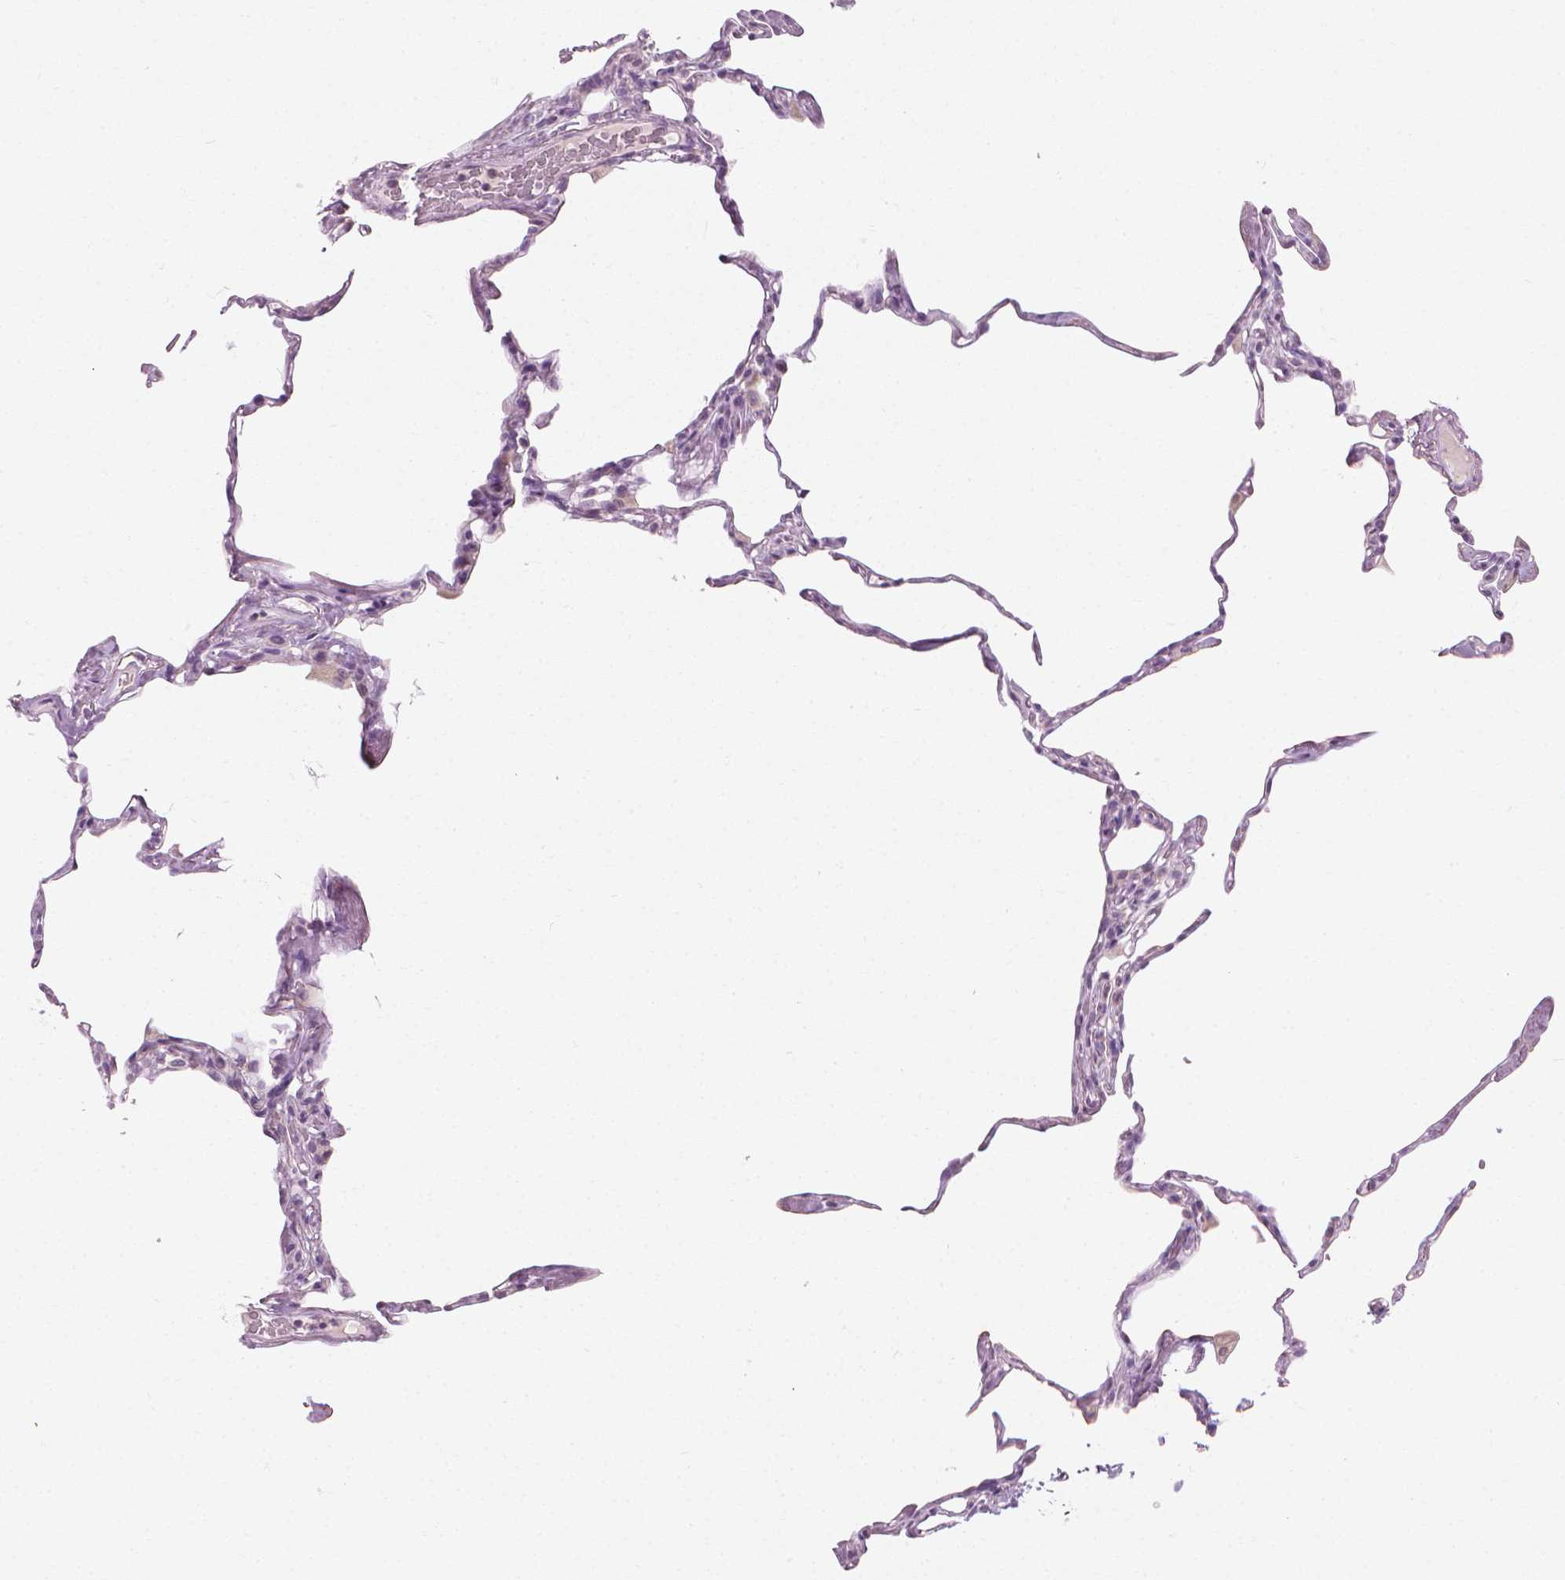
{"staining": {"intensity": "negative", "quantity": "none", "location": "none"}, "tissue": "lung", "cell_type": "Alveolar cells", "image_type": "normal", "snomed": [{"axis": "morphology", "description": "Normal tissue, NOS"}, {"axis": "topography", "description": "Lung"}], "caption": "Immunohistochemical staining of benign human lung exhibits no significant positivity in alveolar cells. (DAB (3,3'-diaminobenzidine) immunohistochemistry (IHC) with hematoxylin counter stain).", "gene": "CFAP126", "patient": {"sex": "male", "age": 65}}